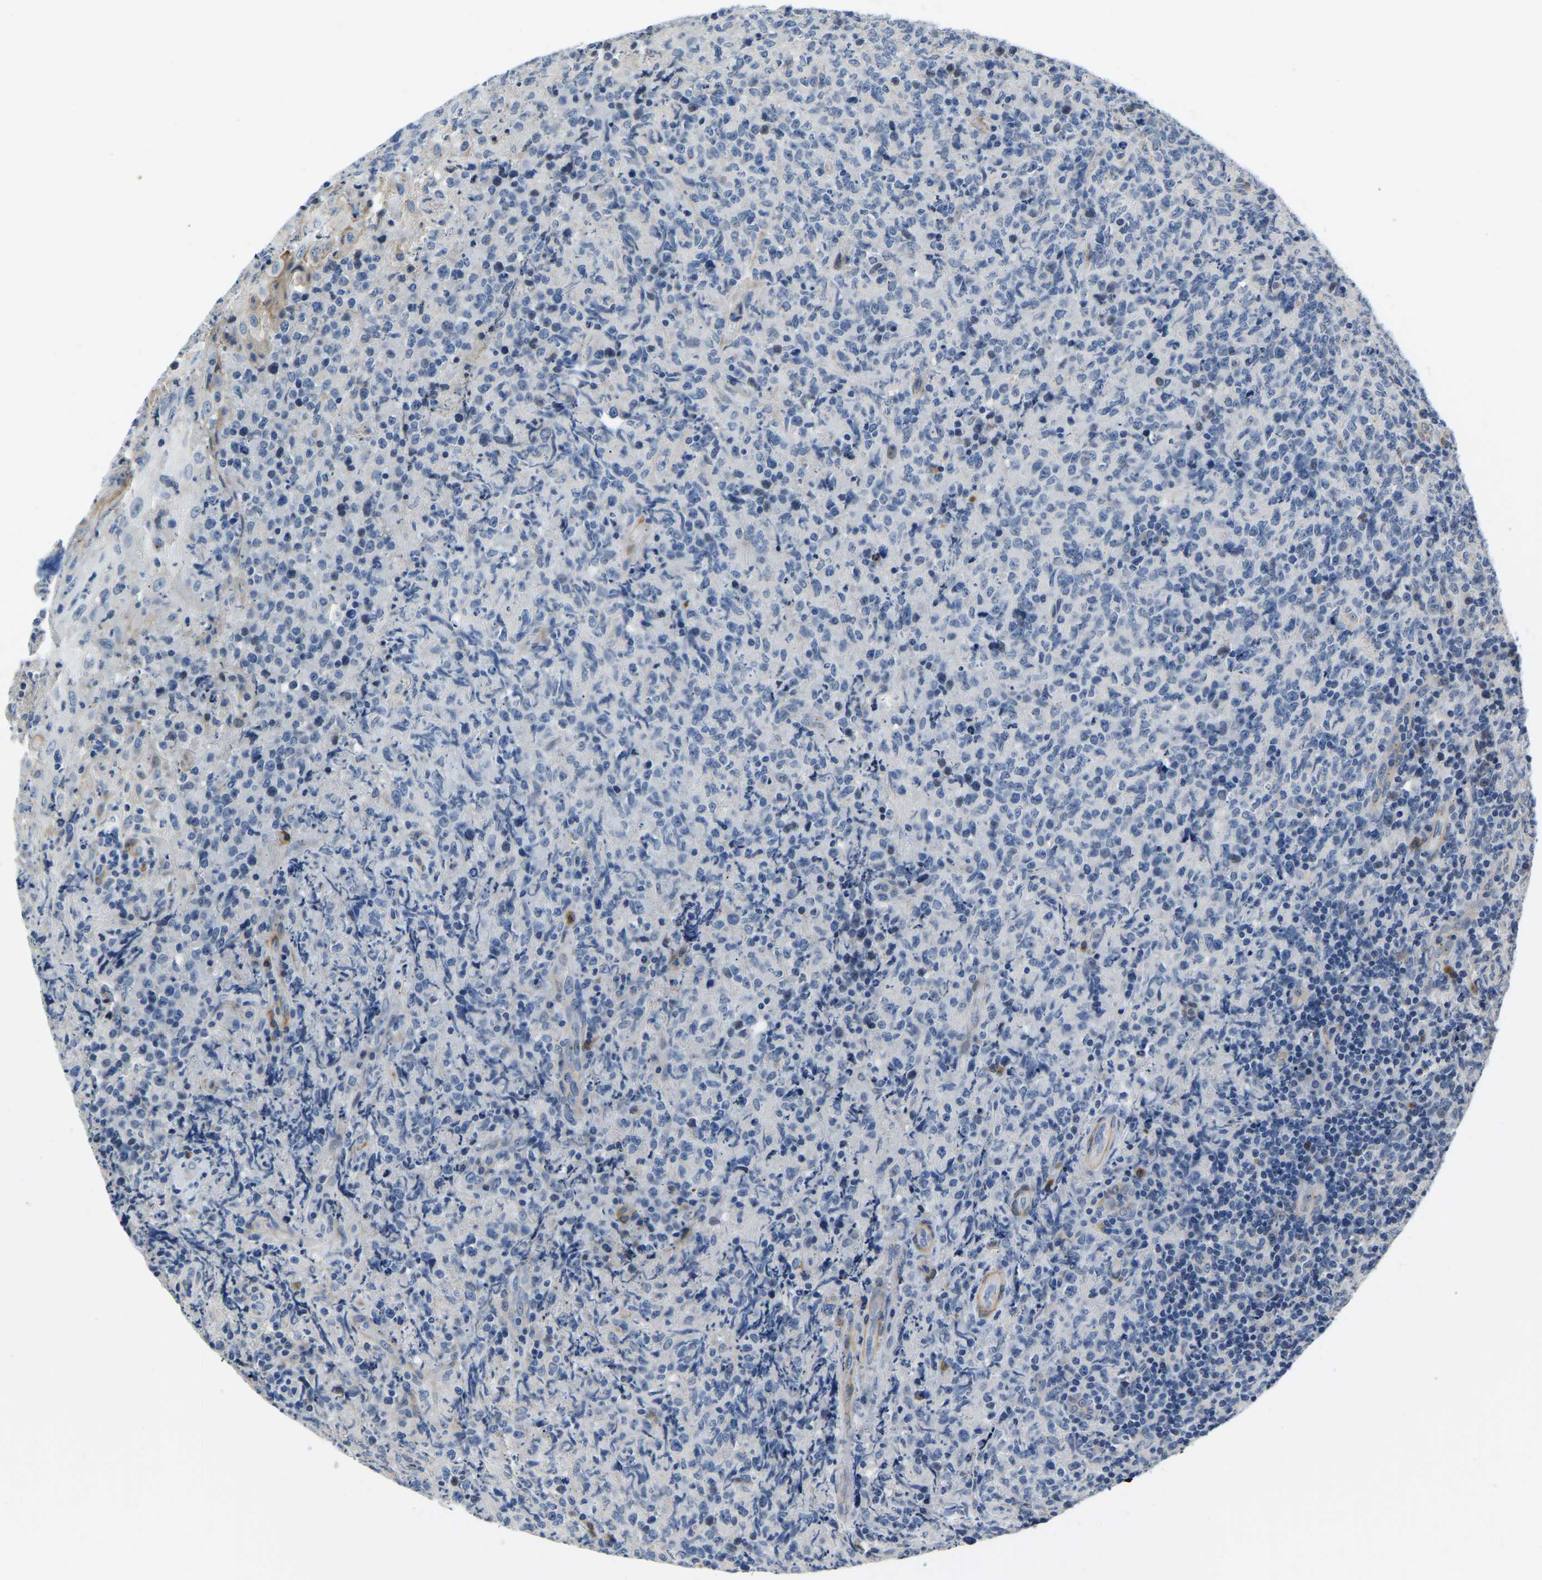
{"staining": {"intensity": "negative", "quantity": "none", "location": "none"}, "tissue": "lymphoma", "cell_type": "Tumor cells", "image_type": "cancer", "snomed": [{"axis": "morphology", "description": "Malignant lymphoma, non-Hodgkin's type, High grade"}, {"axis": "topography", "description": "Tonsil"}], "caption": "Human malignant lymphoma, non-Hodgkin's type (high-grade) stained for a protein using IHC demonstrates no expression in tumor cells.", "gene": "LIAS", "patient": {"sex": "female", "age": 36}}